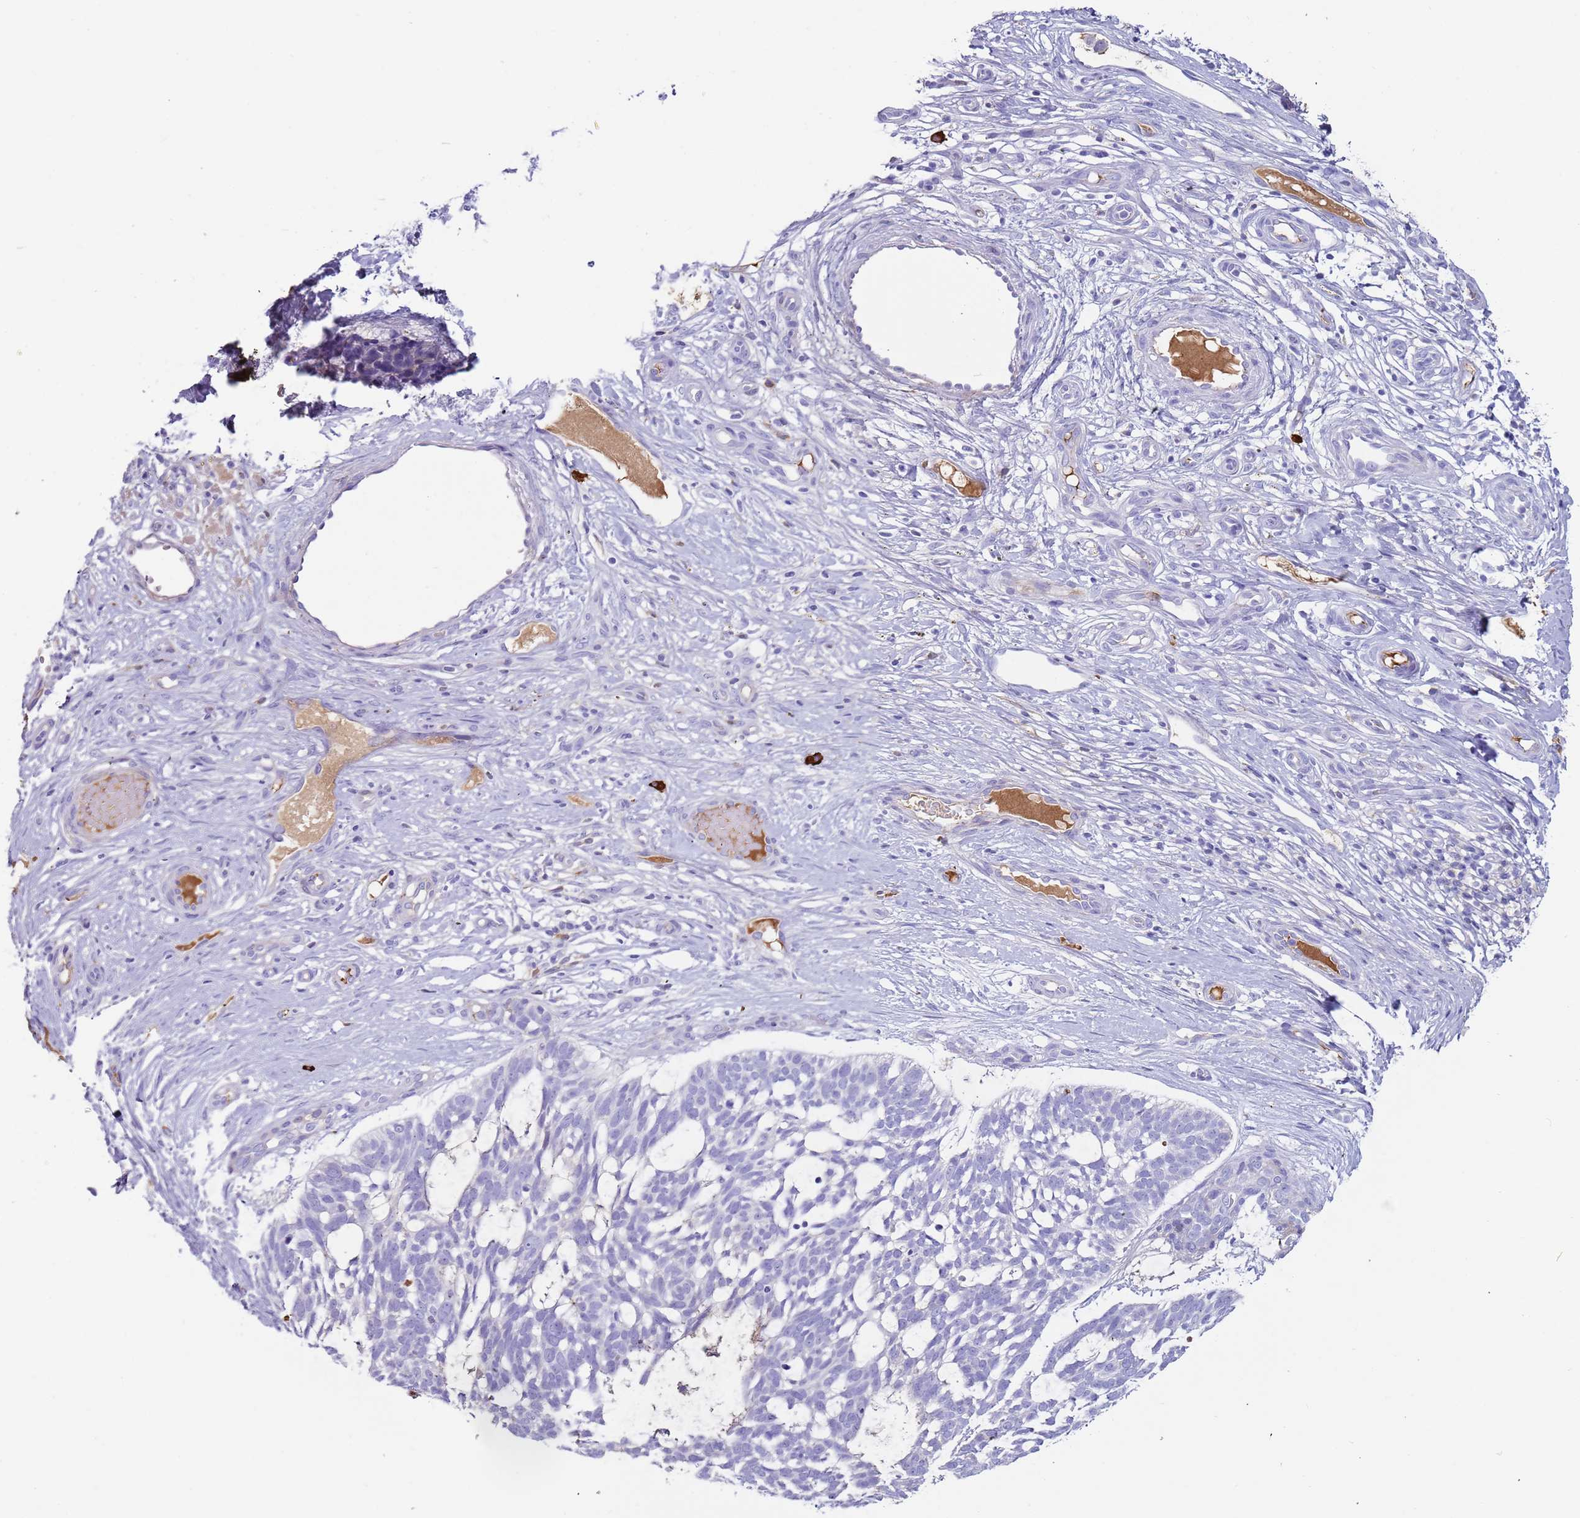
{"staining": {"intensity": "negative", "quantity": "none", "location": "none"}, "tissue": "skin cancer", "cell_type": "Tumor cells", "image_type": "cancer", "snomed": [{"axis": "morphology", "description": "Basal cell carcinoma"}, {"axis": "topography", "description": "Skin"}], "caption": "Tumor cells show no significant positivity in skin basal cell carcinoma.", "gene": "CYSLTR2", "patient": {"sex": "male", "age": 88}}